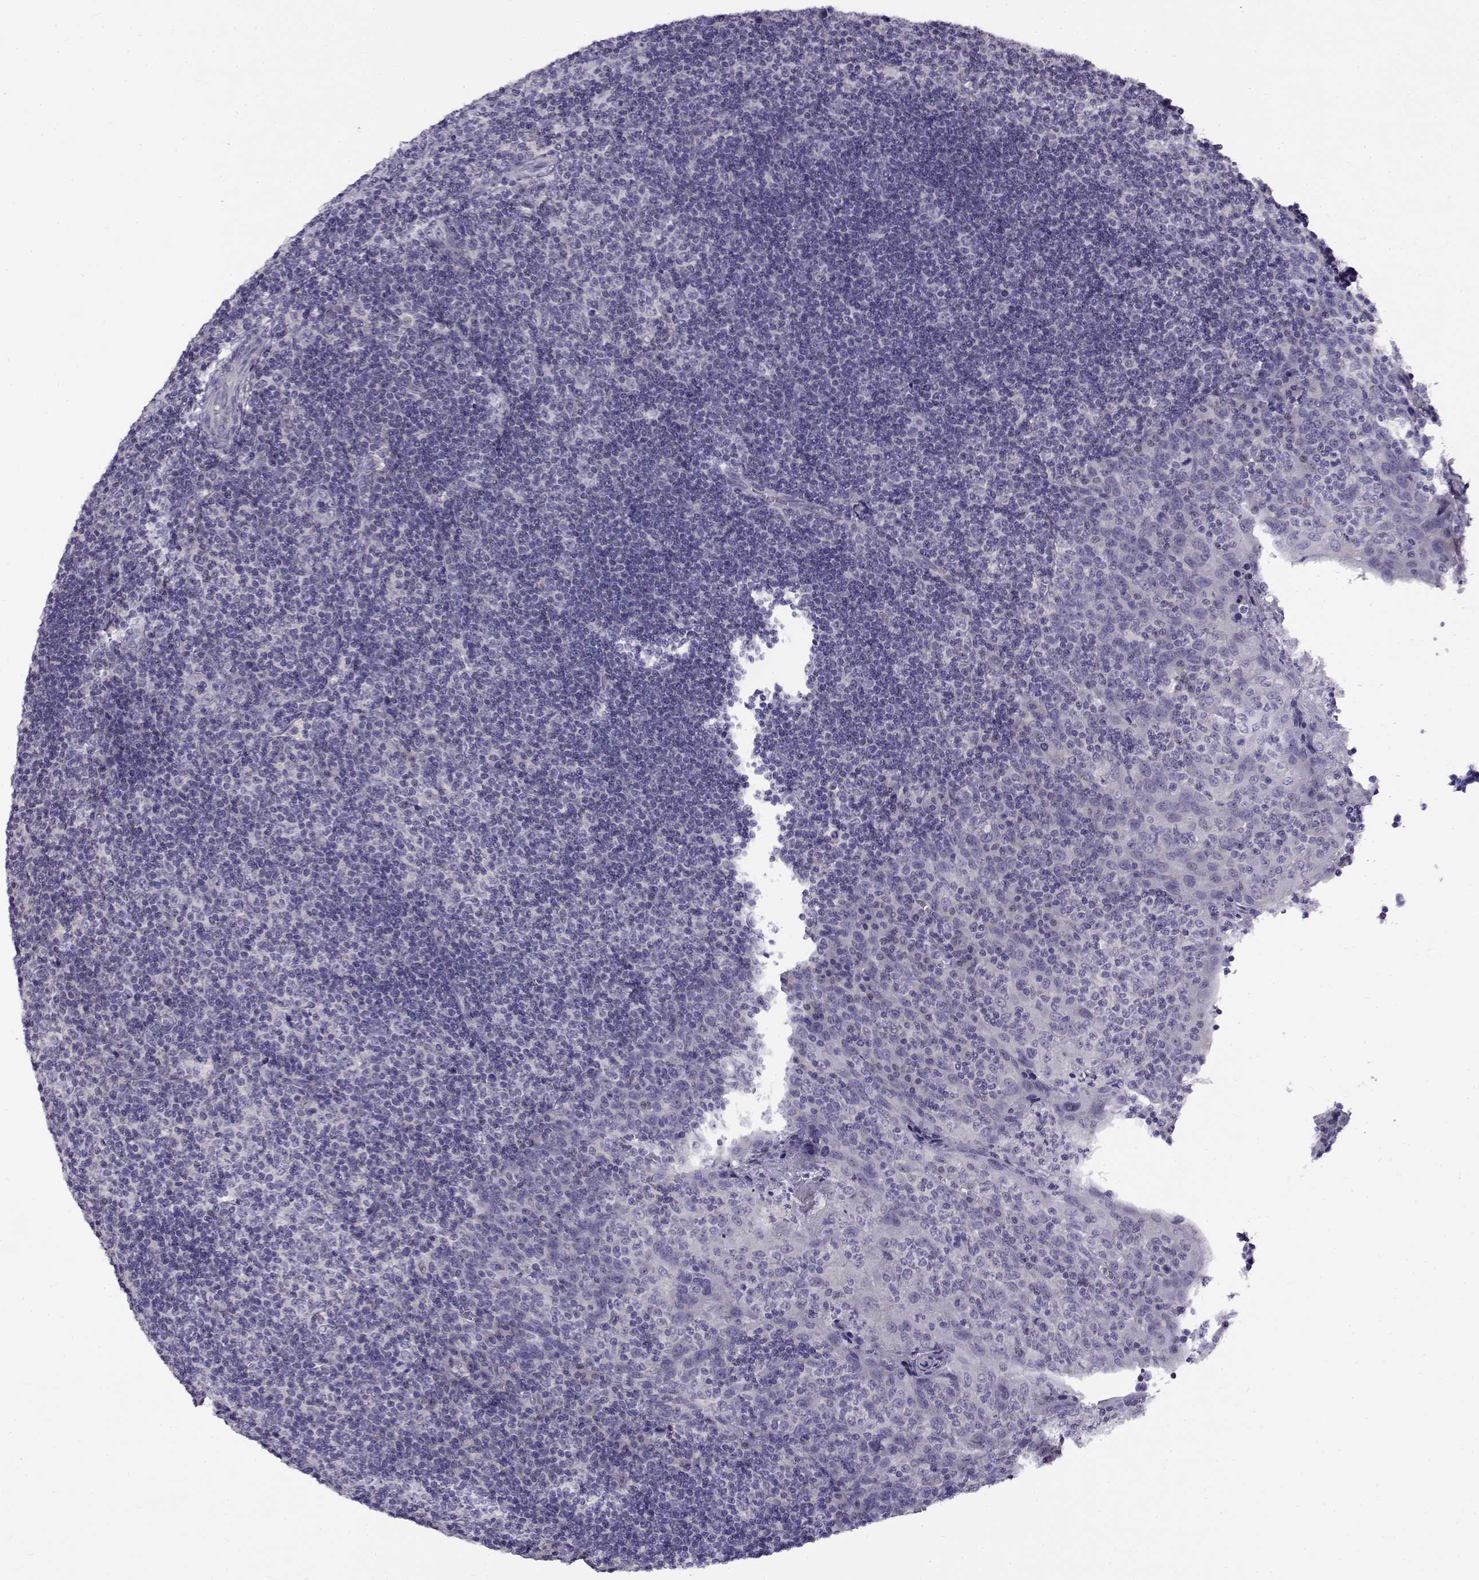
{"staining": {"intensity": "negative", "quantity": "none", "location": "none"}, "tissue": "tonsil", "cell_type": "Germinal center cells", "image_type": "normal", "snomed": [{"axis": "morphology", "description": "Normal tissue, NOS"}, {"axis": "topography", "description": "Tonsil"}], "caption": "The photomicrograph demonstrates no significant positivity in germinal center cells of tonsil. The staining was performed using DAB (3,3'-diaminobenzidine) to visualize the protein expression in brown, while the nuclei were stained in blue with hematoxylin (Magnification: 20x).", "gene": "FEZF1", "patient": {"sex": "male", "age": 17}}